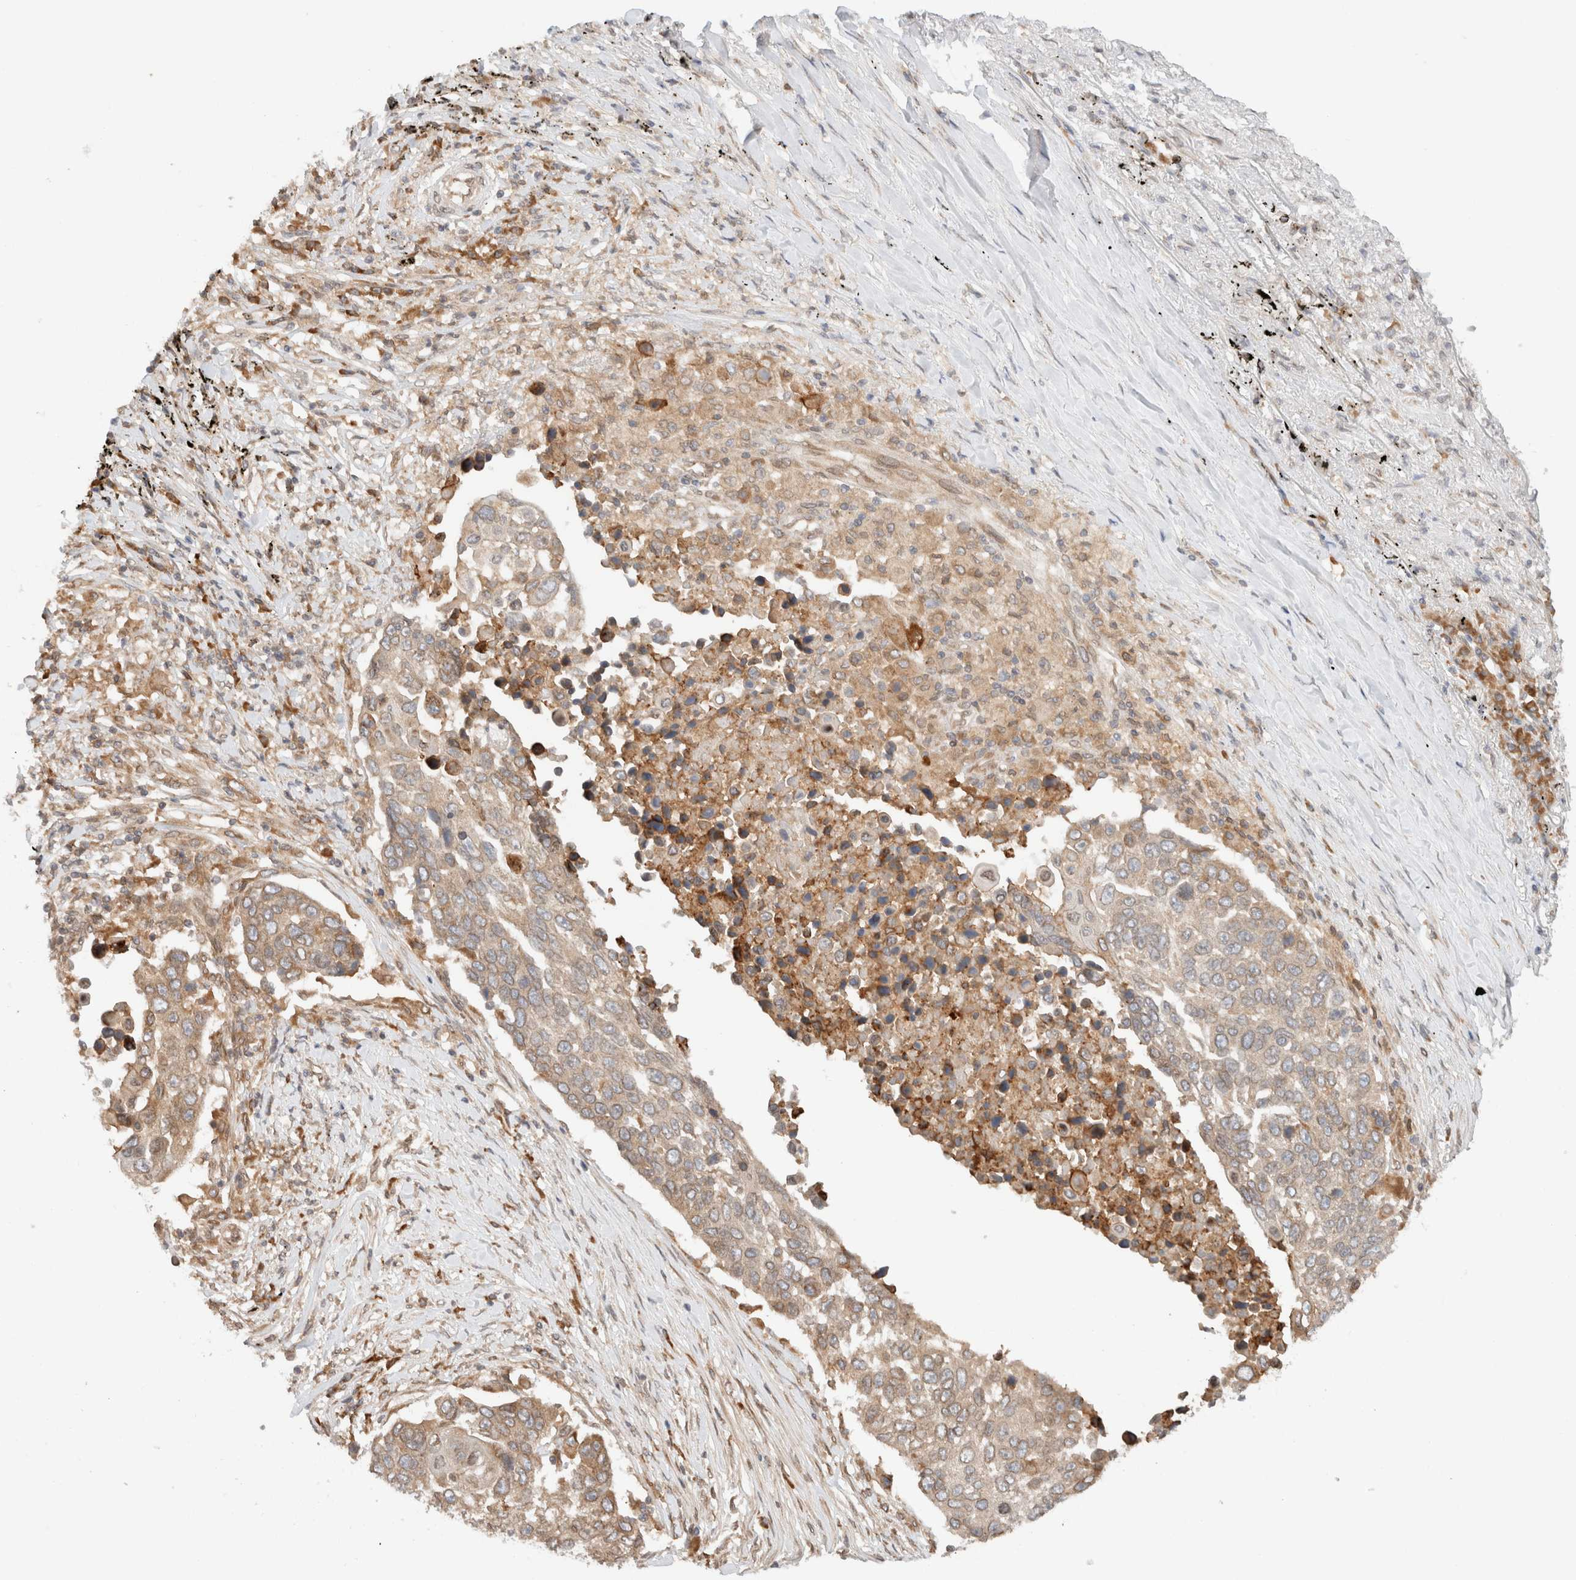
{"staining": {"intensity": "weak", "quantity": ">75%", "location": "cytoplasmic/membranous"}, "tissue": "lung cancer", "cell_type": "Tumor cells", "image_type": "cancer", "snomed": [{"axis": "morphology", "description": "Squamous cell carcinoma, NOS"}, {"axis": "topography", "description": "Lung"}], "caption": "Squamous cell carcinoma (lung) tissue shows weak cytoplasmic/membranous expression in approximately >75% of tumor cells, visualized by immunohistochemistry.", "gene": "ARFGEF2", "patient": {"sex": "male", "age": 66}}